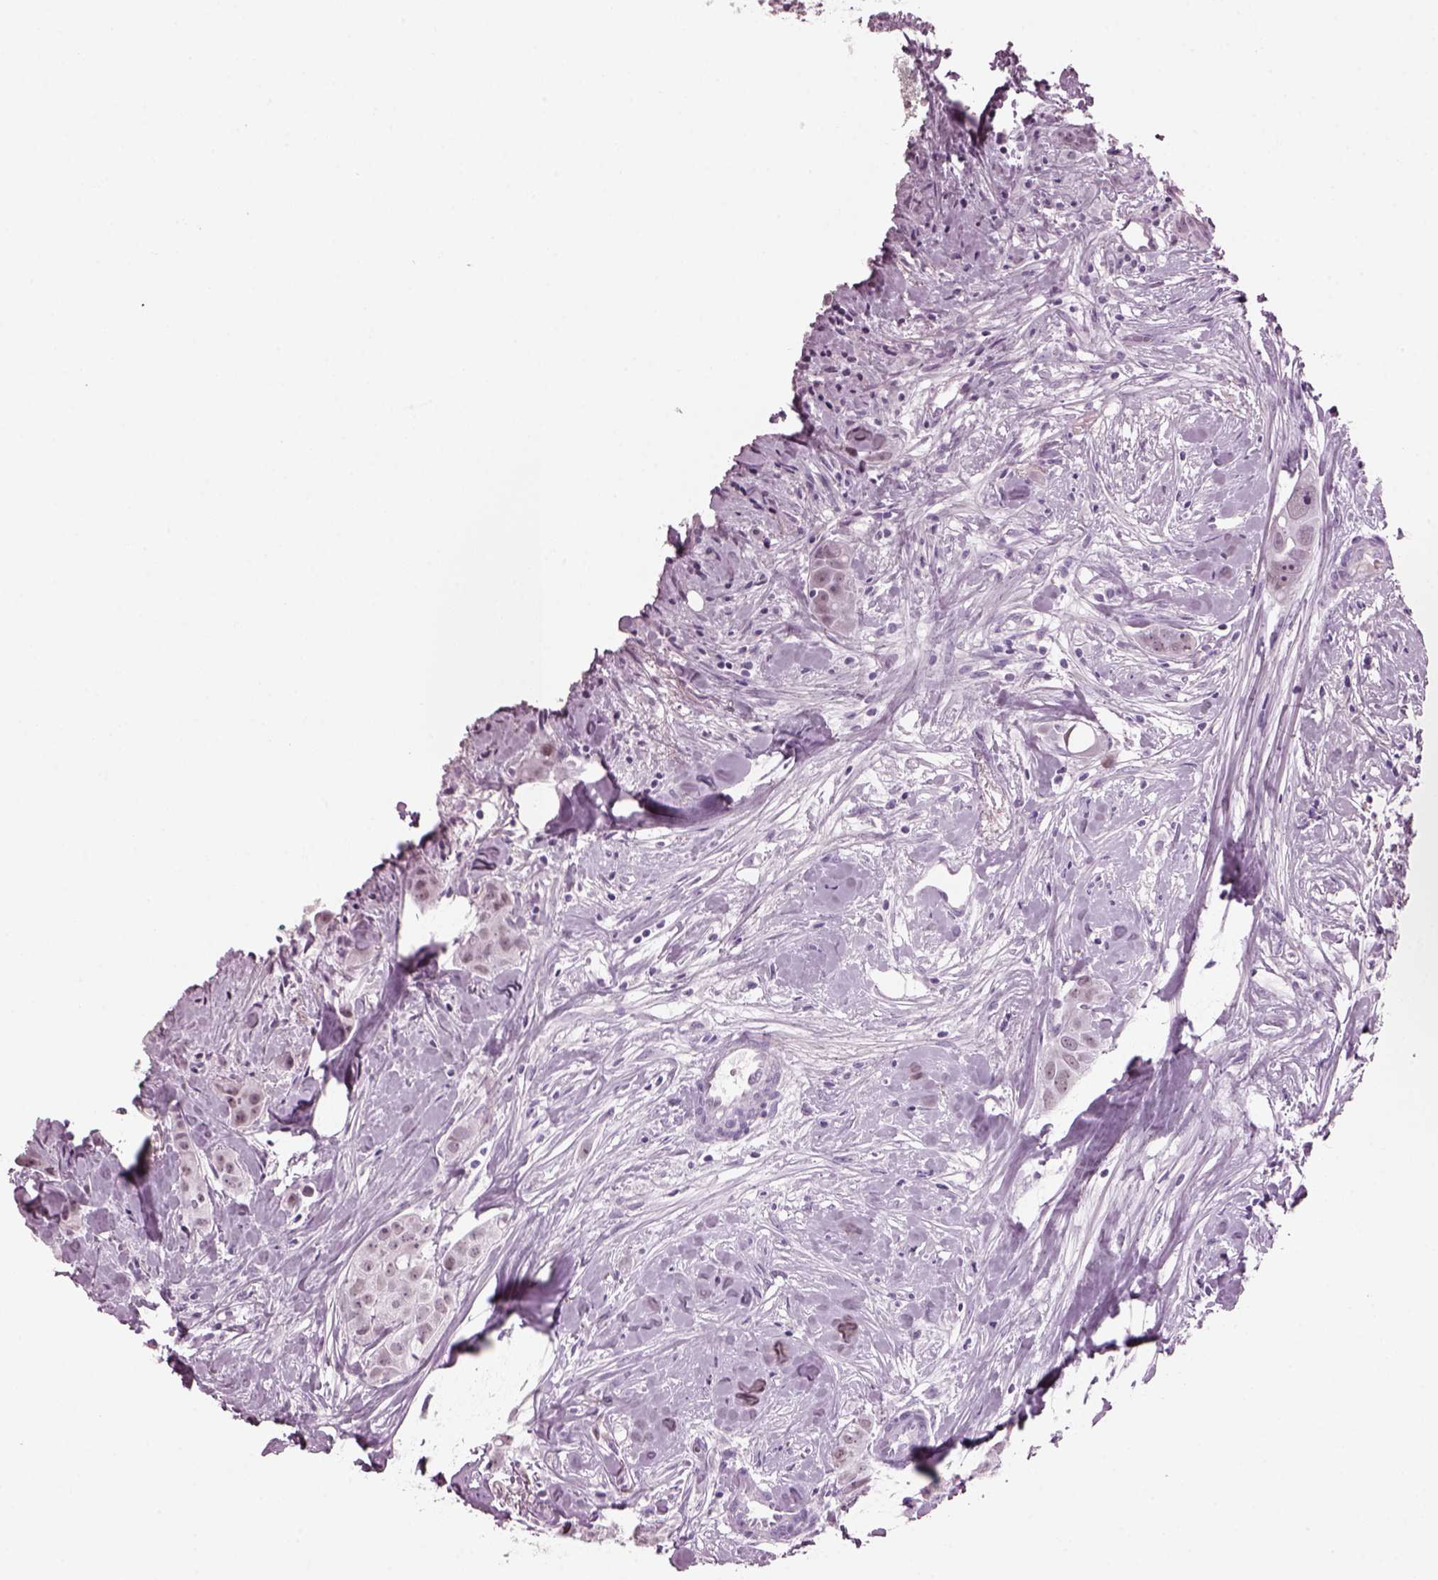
{"staining": {"intensity": "negative", "quantity": "none", "location": "none"}, "tissue": "breast cancer", "cell_type": "Tumor cells", "image_type": "cancer", "snomed": [{"axis": "morphology", "description": "Duct carcinoma"}, {"axis": "topography", "description": "Breast"}], "caption": "Immunohistochemical staining of human intraductal carcinoma (breast) reveals no significant staining in tumor cells.", "gene": "KRTAP3-2", "patient": {"sex": "female", "age": 43}}